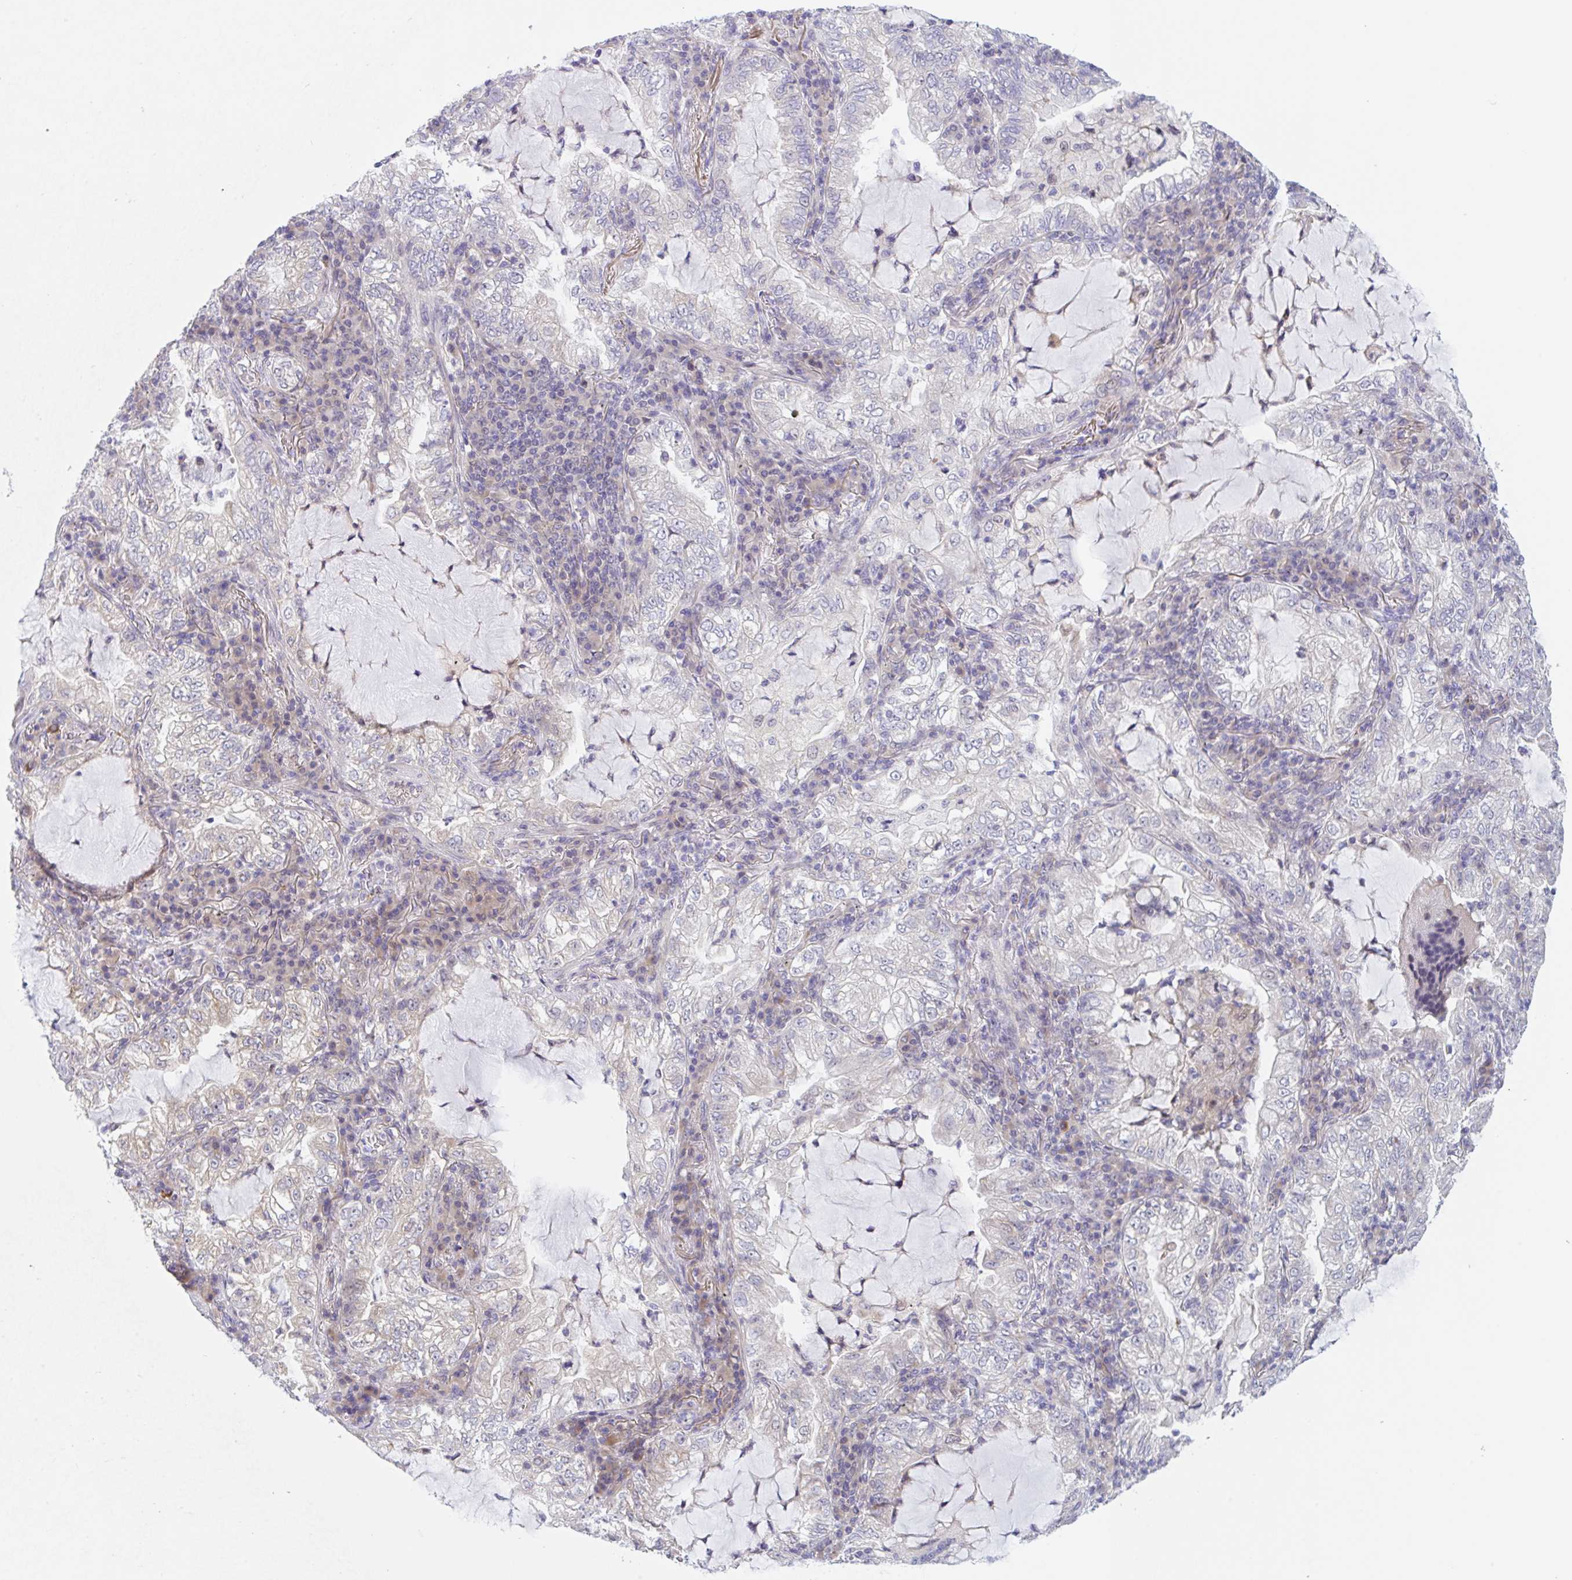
{"staining": {"intensity": "negative", "quantity": "none", "location": "none"}, "tissue": "lung cancer", "cell_type": "Tumor cells", "image_type": "cancer", "snomed": [{"axis": "morphology", "description": "Adenocarcinoma, NOS"}, {"axis": "topography", "description": "Lung"}], "caption": "Immunohistochemistry (IHC) image of human lung cancer (adenocarcinoma) stained for a protein (brown), which shows no expression in tumor cells.", "gene": "TBPL2", "patient": {"sex": "female", "age": 73}}